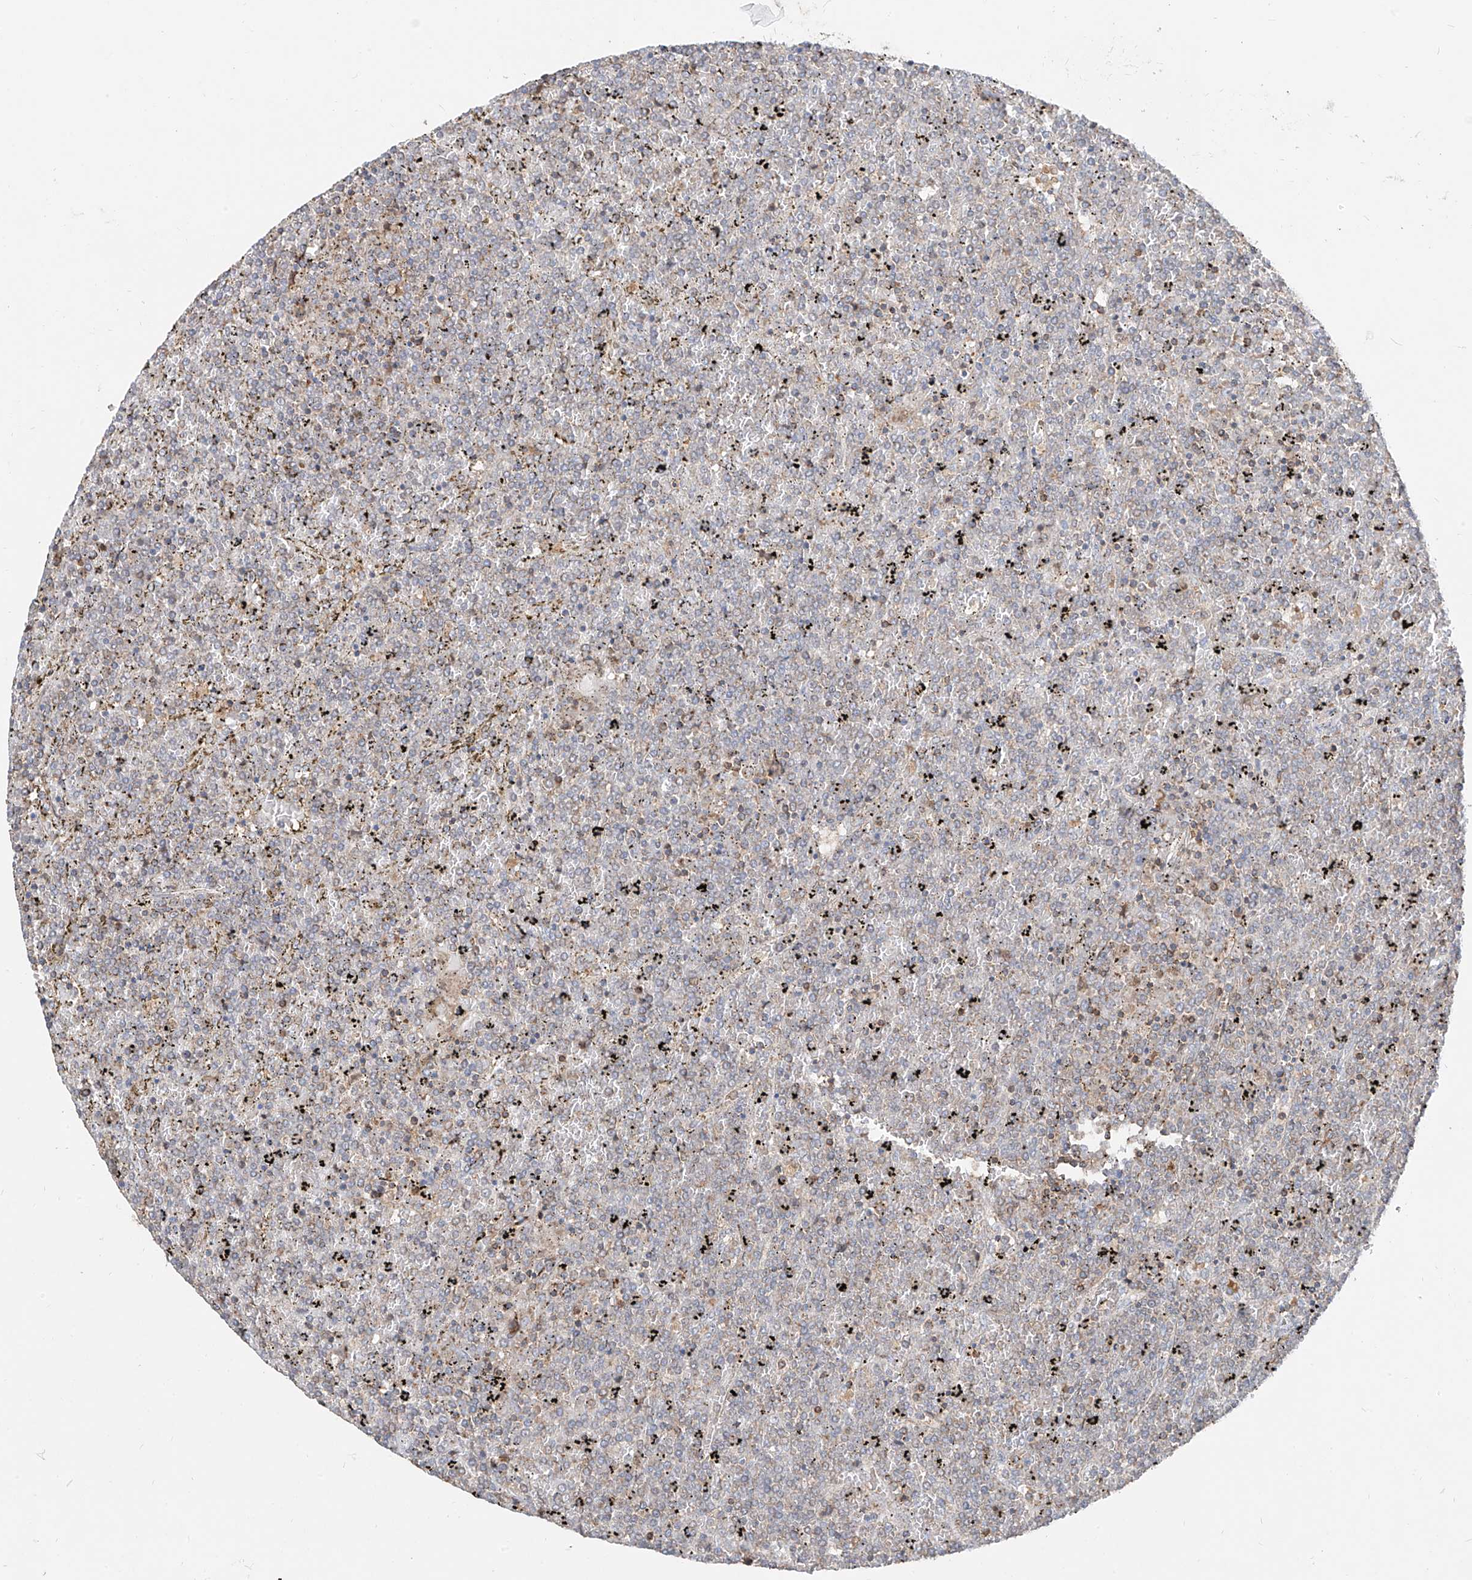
{"staining": {"intensity": "negative", "quantity": "none", "location": "none"}, "tissue": "lymphoma", "cell_type": "Tumor cells", "image_type": "cancer", "snomed": [{"axis": "morphology", "description": "Malignant lymphoma, non-Hodgkin's type, Low grade"}, {"axis": "topography", "description": "Spleen"}], "caption": "Photomicrograph shows no protein staining in tumor cells of low-grade malignant lymphoma, non-Hodgkin's type tissue.", "gene": "ETHE1", "patient": {"sex": "female", "age": 19}}